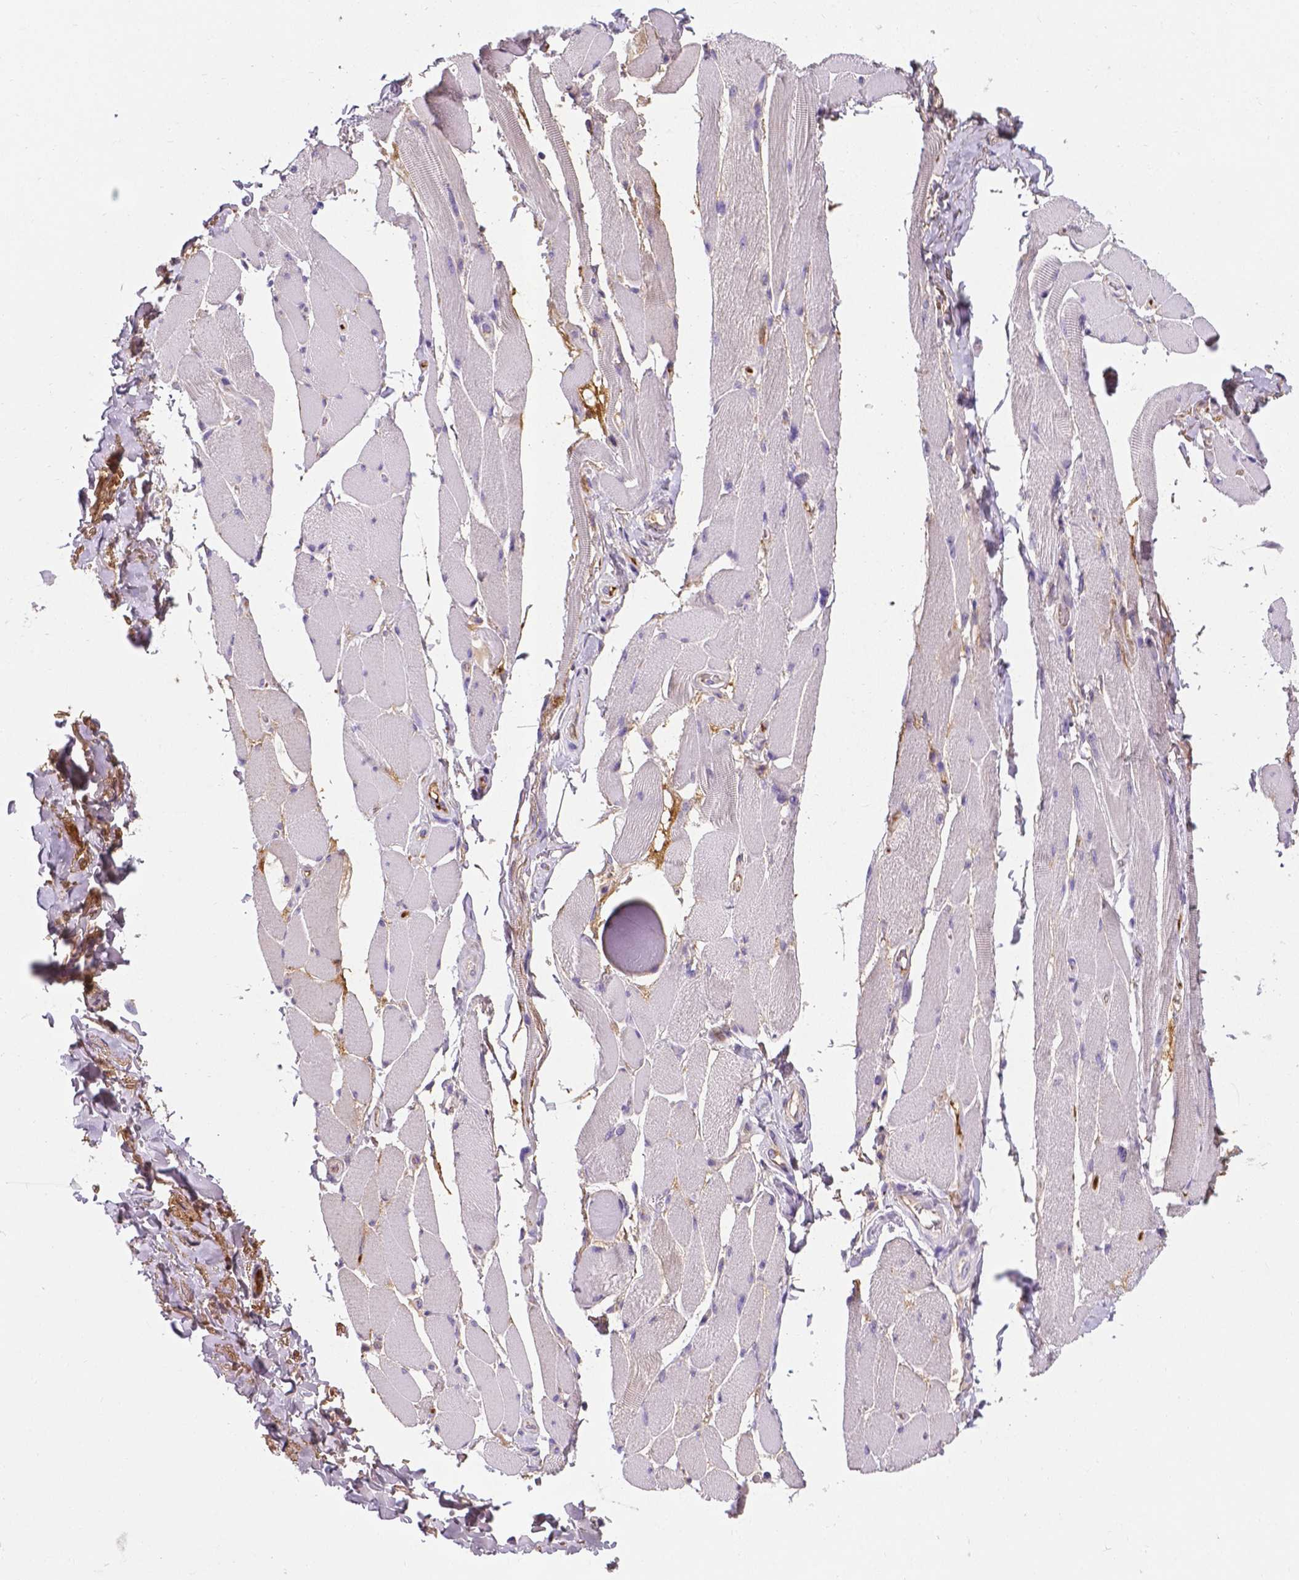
{"staining": {"intensity": "negative", "quantity": "none", "location": "none"}, "tissue": "skeletal muscle", "cell_type": "Myocytes", "image_type": "normal", "snomed": [{"axis": "morphology", "description": "Normal tissue, NOS"}, {"axis": "topography", "description": "Skeletal muscle"}, {"axis": "topography", "description": "Anal"}, {"axis": "topography", "description": "Peripheral nerve tissue"}], "caption": "A high-resolution photomicrograph shows immunohistochemistry (IHC) staining of unremarkable skeletal muscle, which demonstrates no significant positivity in myocytes. Brightfield microscopy of IHC stained with DAB (brown) and hematoxylin (blue), captured at high magnification.", "gene": "APOE", "patient": {"sex": "male", "age": 53}}